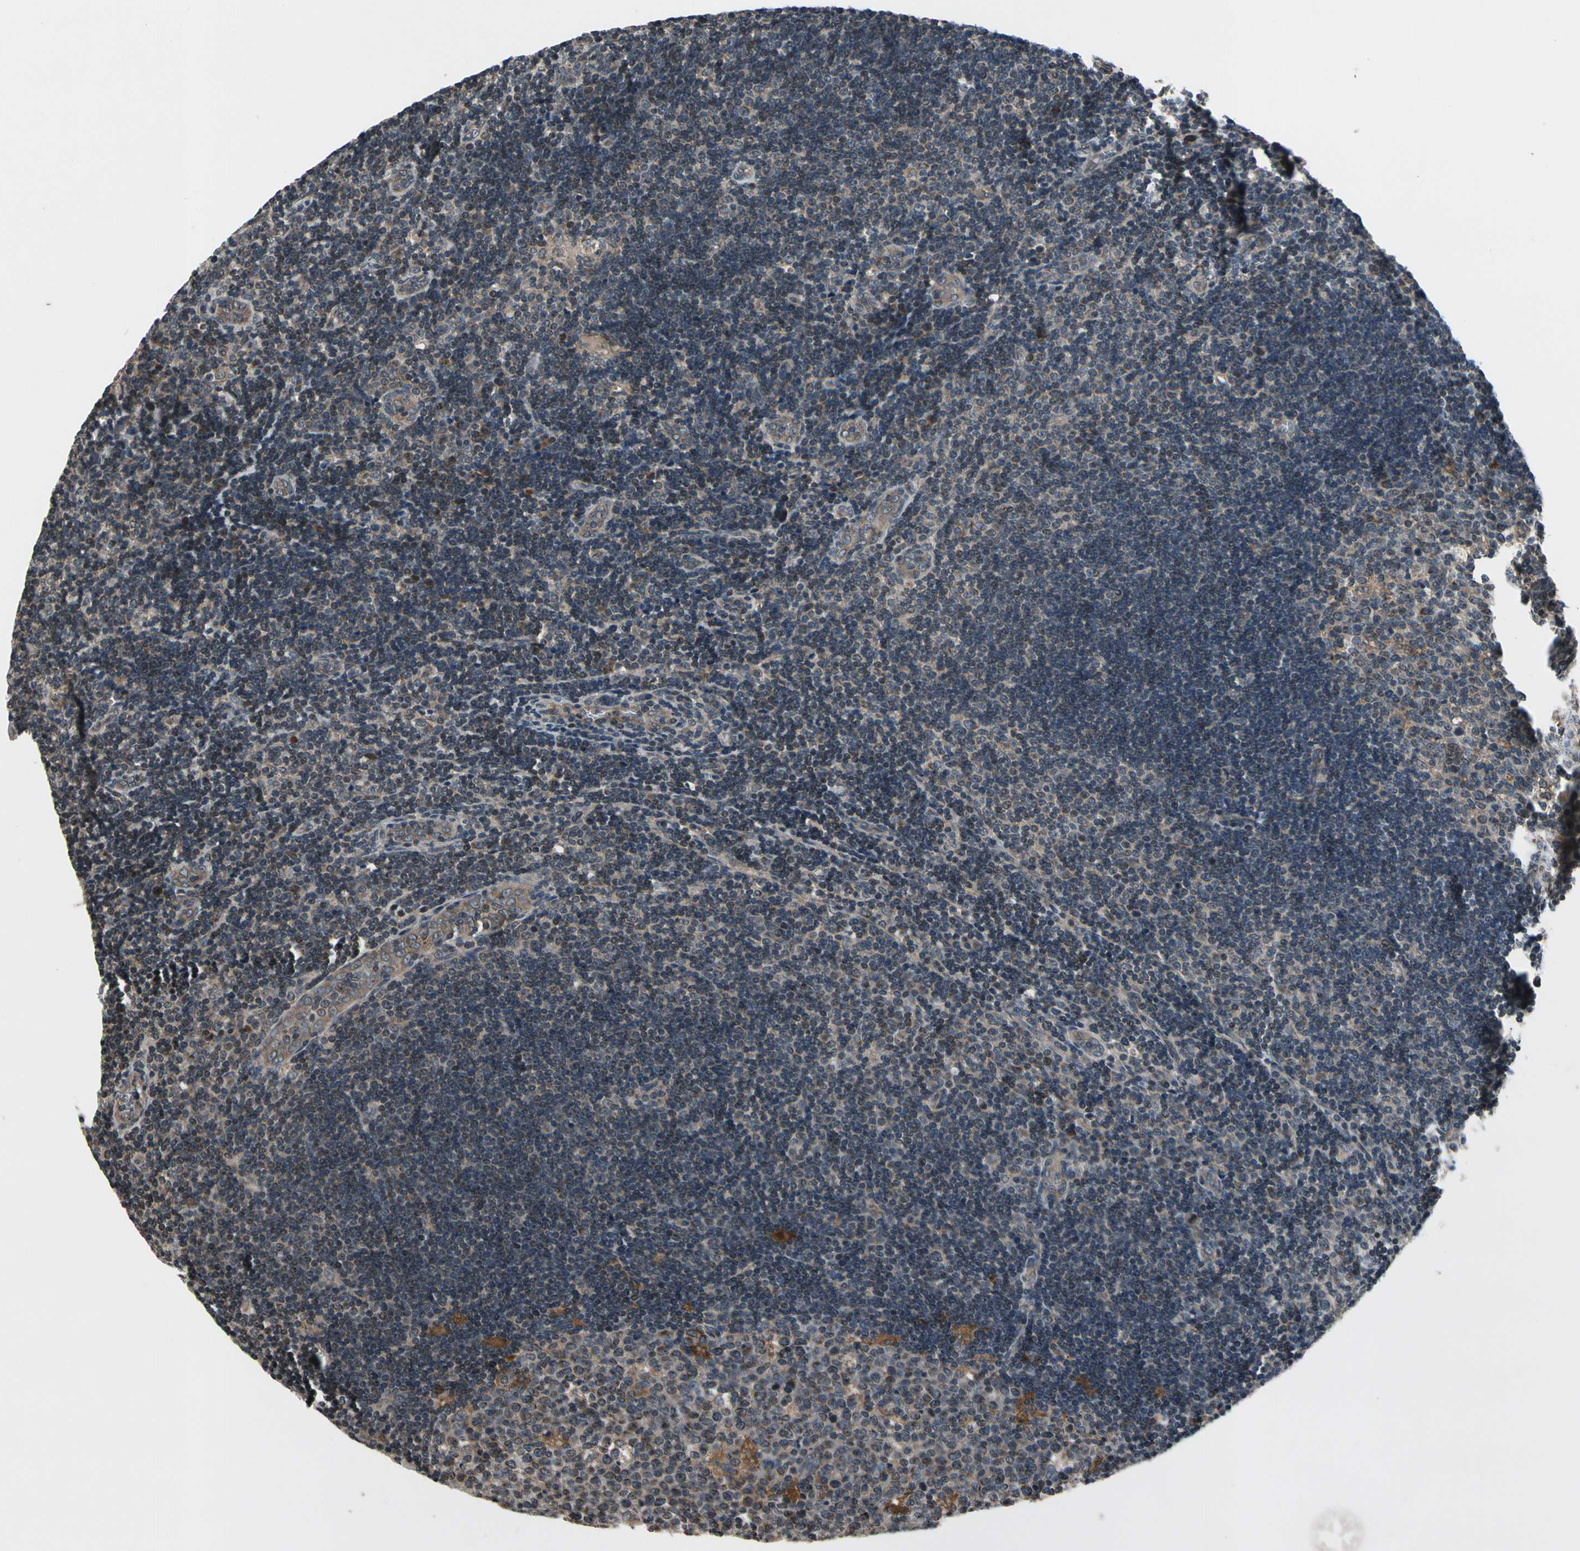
{"staining": {"intensity": "moderate", "quantity": "<25%", "location": "cytoplasmic/membranous"}, "tissue": "lymph node", "cell_type": "Germinal center cells", "image_type": "normal", "snomed": [{"axis": "morphology", "description": "Normal tissue, NOS"}, {"axis": "topography", "description": "Lymph node"}, {"axis": "topography", "description": "Salivary gland"}], "caption": "A high-resolution histopathology image shows immunohistochemistry staining of benign lymph node, which exhibits moderate cytoplasmic/membranous expression in approximately <25% of germinal center cells. The staining was performed using DAB, with brown indicating positive protein expression. Nuclei are stained blue with hematoxylin.", "gene": "MBTPS2", "patient": {"sex": "male", "age": 8}}